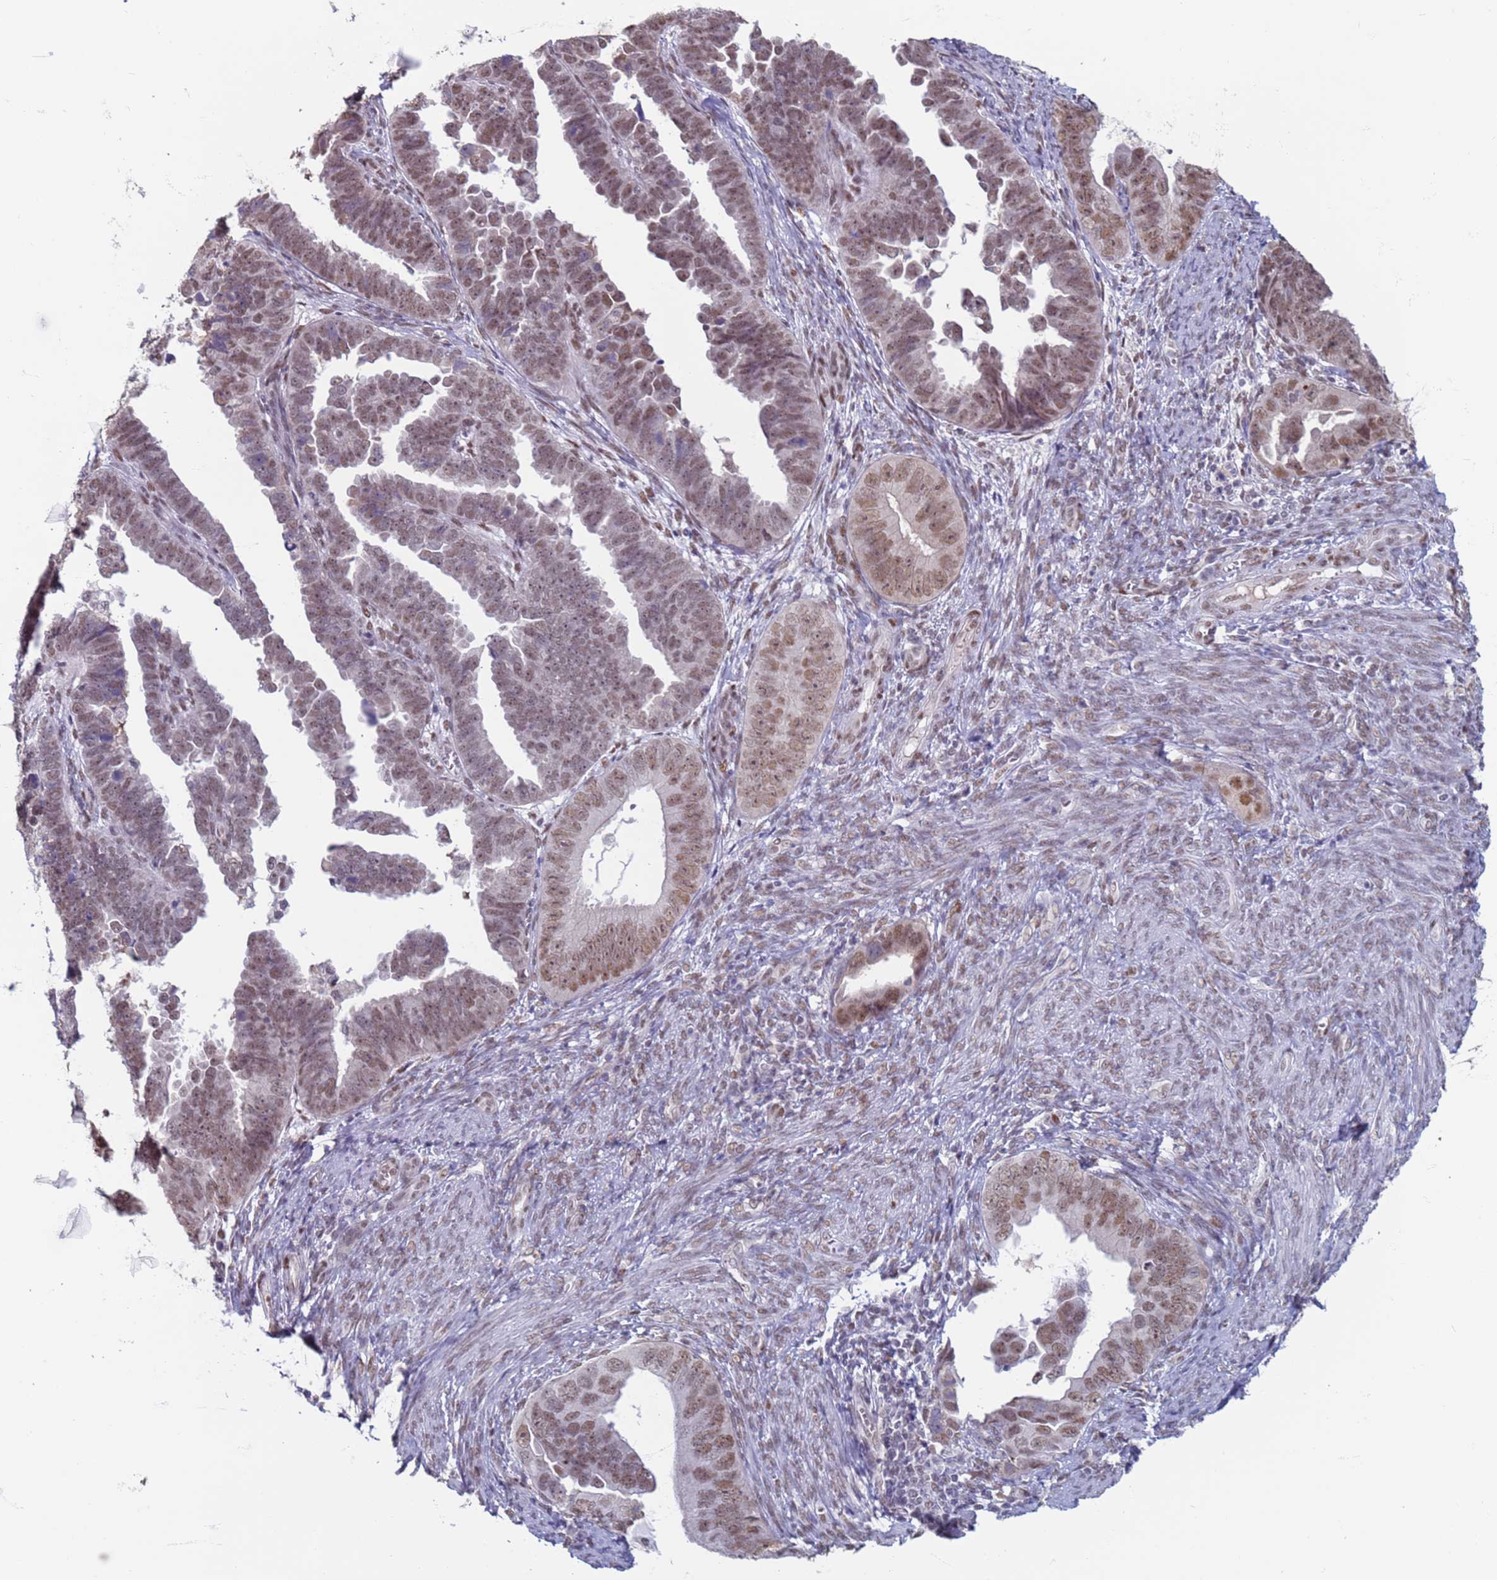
{"staining": {"intensity": "moderate", "quantity": "25%-75%", "location": "nuclear"}, "tissue": "endometrial cancer", "cell_type": "Tumor cells", "image_type": "cancer", "snomed": [{"axis": "morphology", "description": "Adenocarcinoma, NOS"}, {"axis": "topography", "description": "Endometrium"}], "caption": "Endometrial adenocarcinoma was stained to show a protein in brown. There is medium levels of moderate nuclear positivity in approximately 25%-75% of tumor cells. (IHC, brightfield microscopy, high magnification).", "gene": "SAE1", "patient": {"sex": "female", "age": 75}}